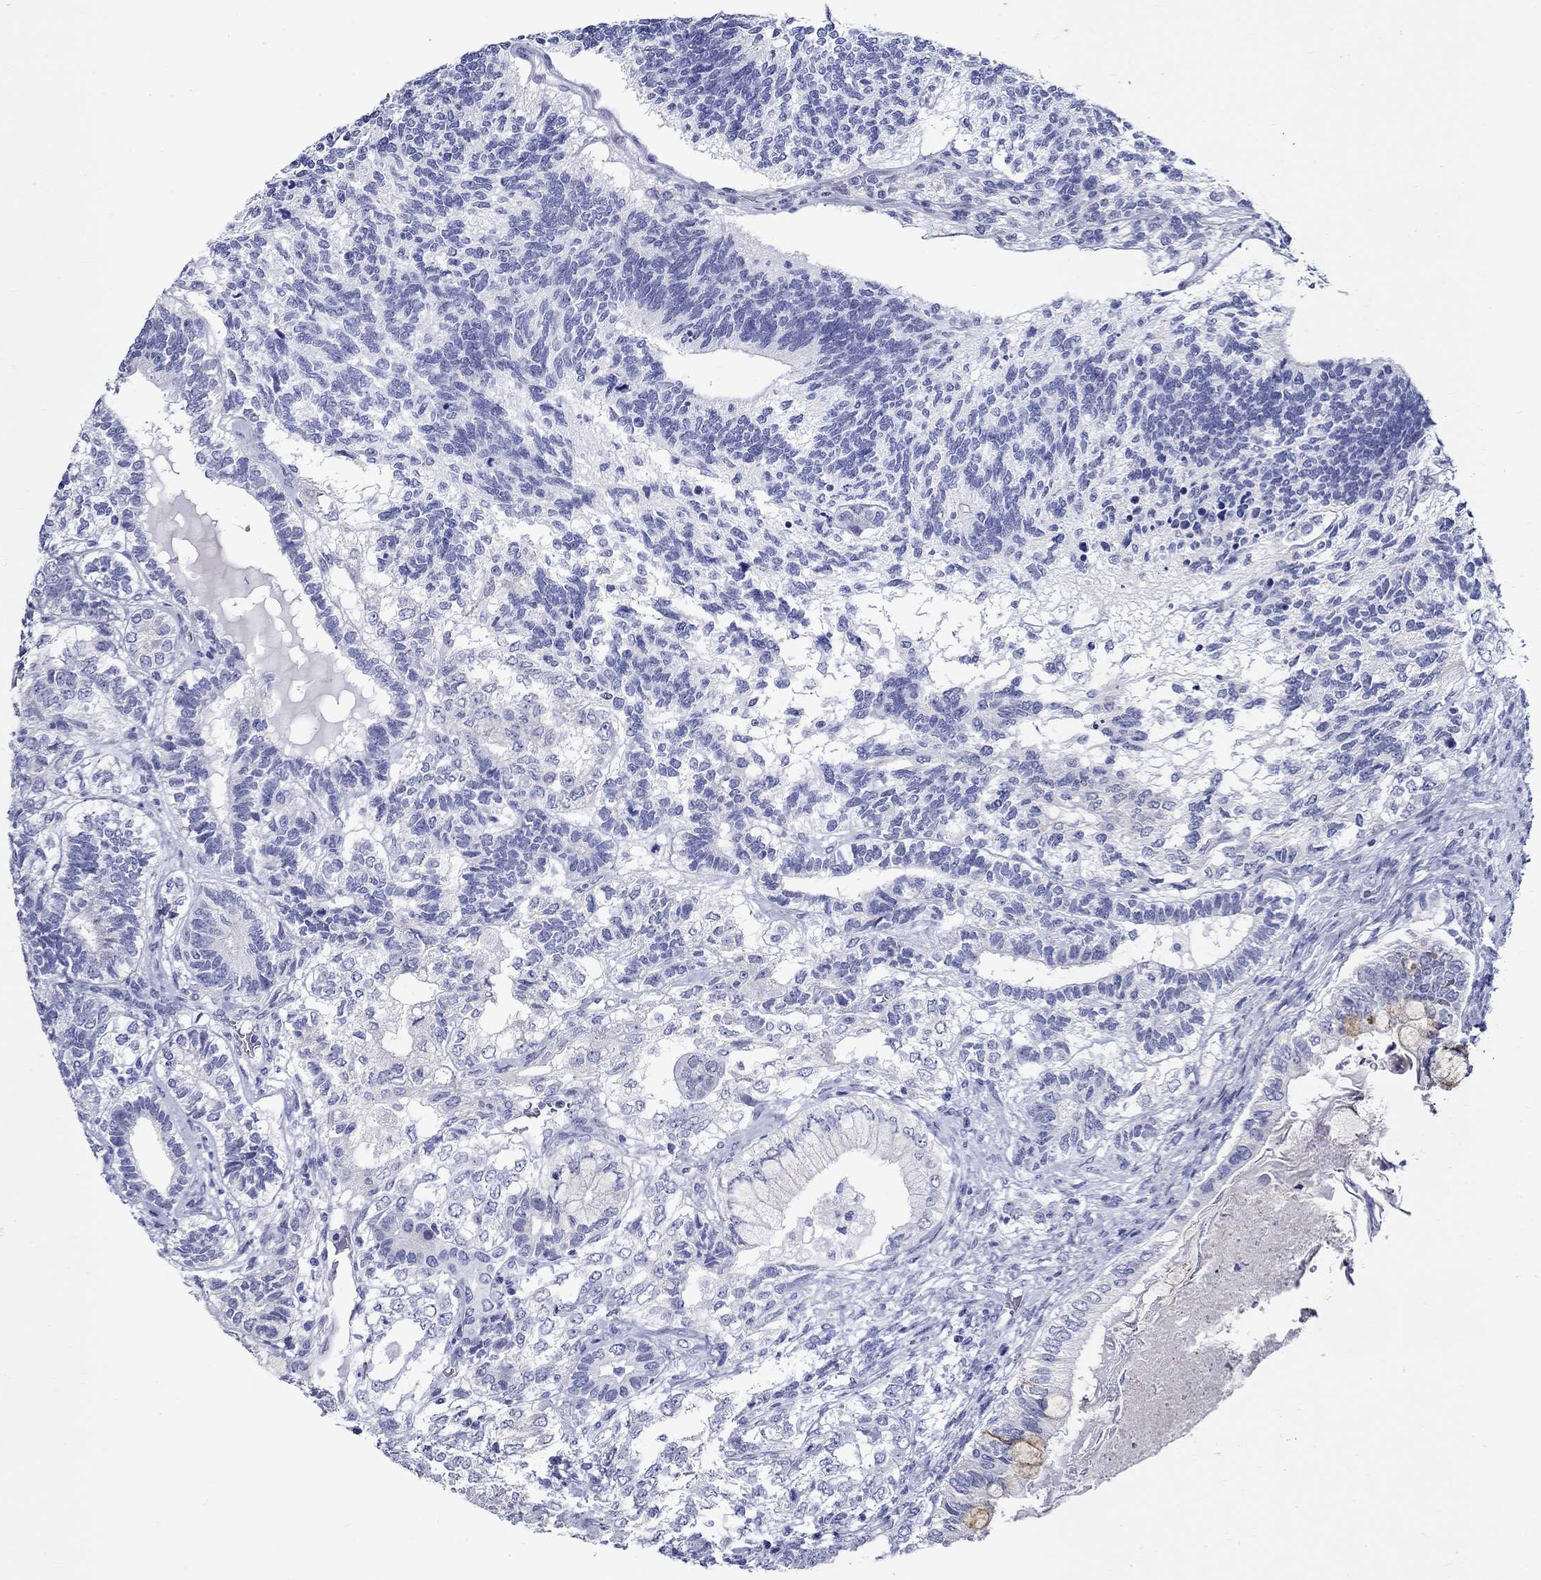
{"staining": {"intensity": "negative", "quantity": "none", "location": "none"}, "tissue": "testis cancer", "cell_type": "Tumor cells", "image_type": "cancer", "snomed": [{"axis": "morphology", "description": "Seminoma, NOS"}, {"axis": "morphology", "description": "Carcinoma, Embryonal, NOS"}, {"axis": "topography", "description": "Testis"}], "caption": "Image shows no significant protein expression in tumor cells of testis embryonal carcinoma.", "gene": "CRYGS", "patient": {"sex": "male", "age": 41}}